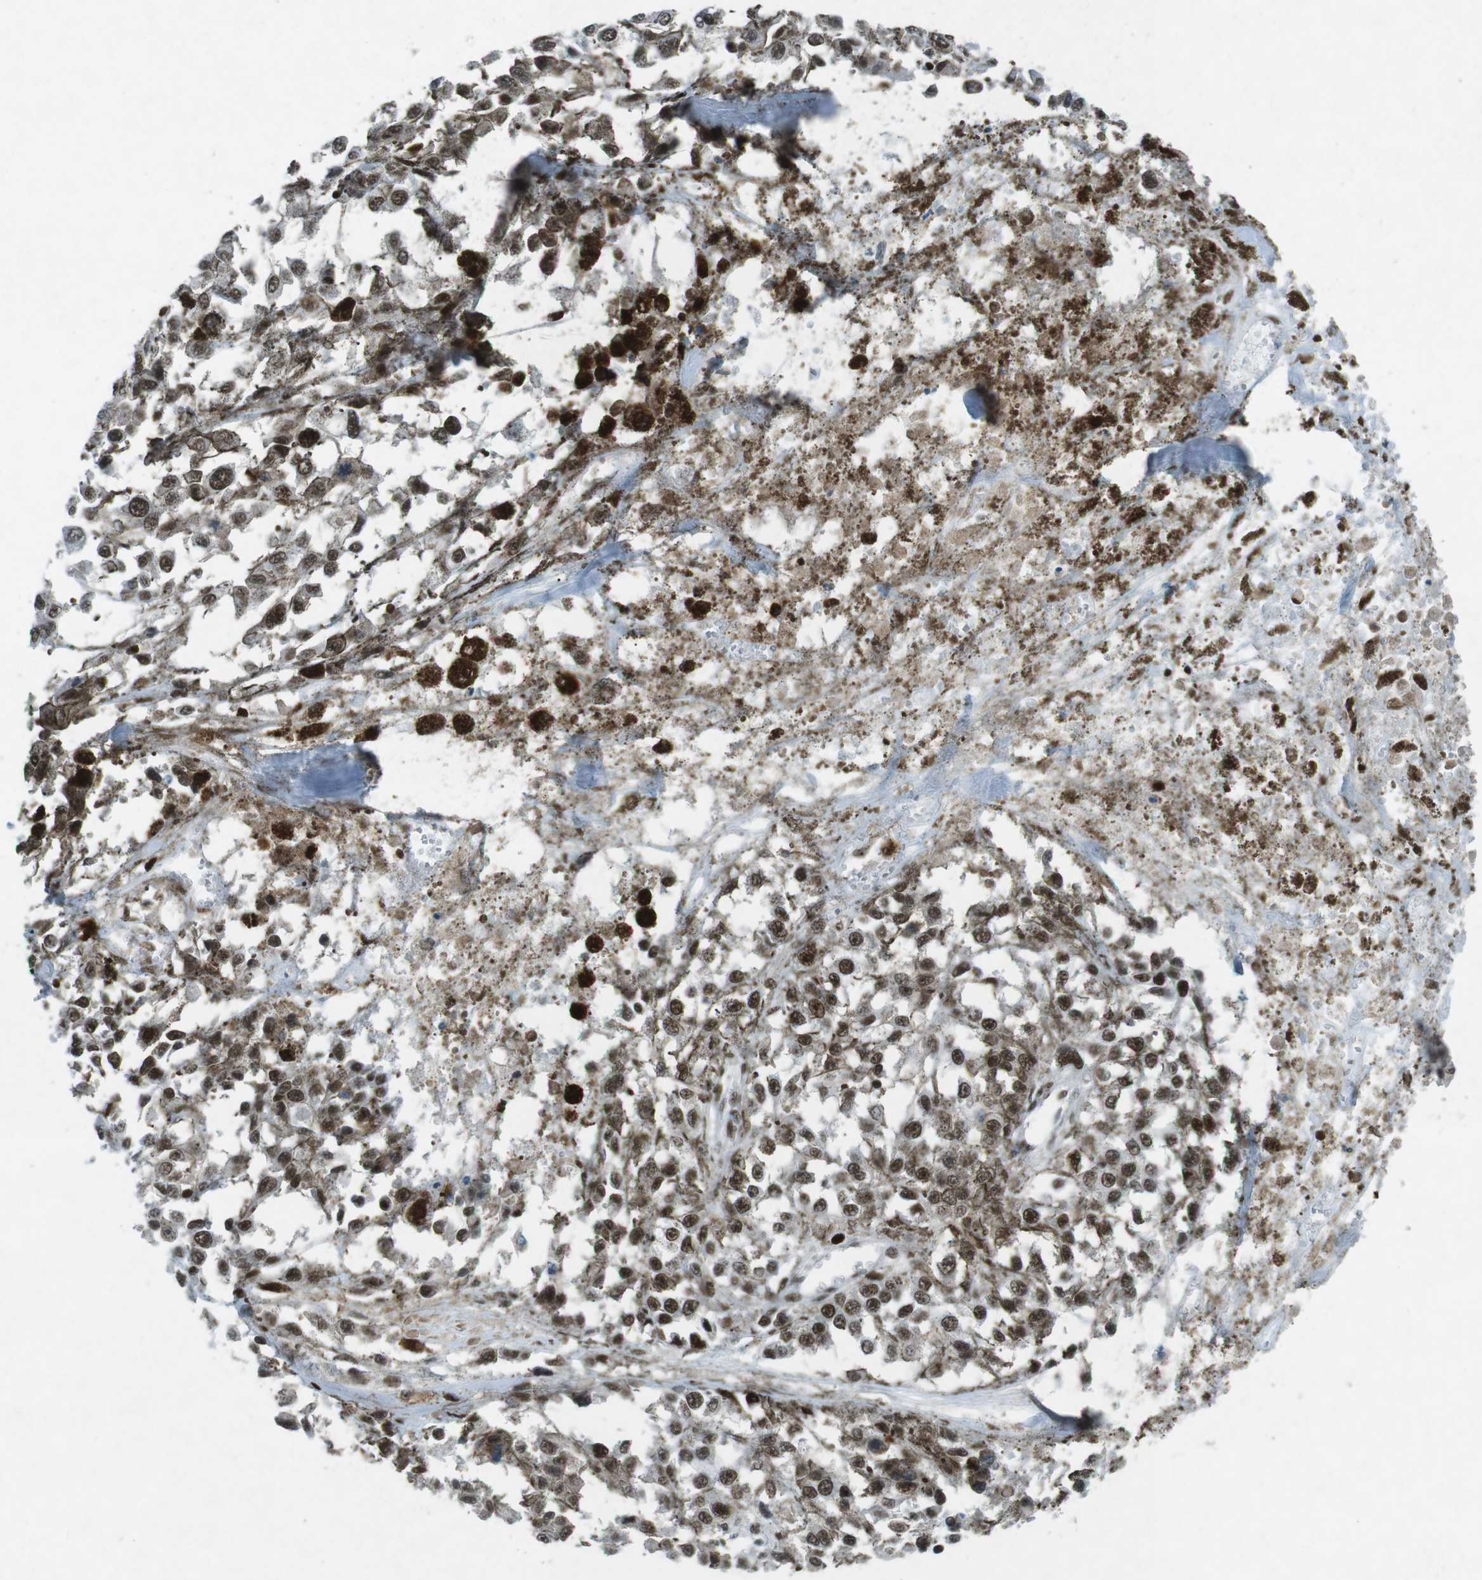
{"staining": {"intensity": "strong", "quantity": ">75%", "location": "nuclear"}, "tissue": "melanoma", "cell_type": "Tumor cells", "image_type": "cancer", "snomed": [{"axis": "morphology", "description": "Malignant melanoma, Metastatic site"}, {"axis": "topography", "description": "Lymph node"}], "caption": "There is high levels of strong nuclear staining in tumor cells of melanoma, as demonstrated by immunohistochemical staining (brown color).", "gene": "TAF1", "patient": {"sex": "male", "age": 59}}